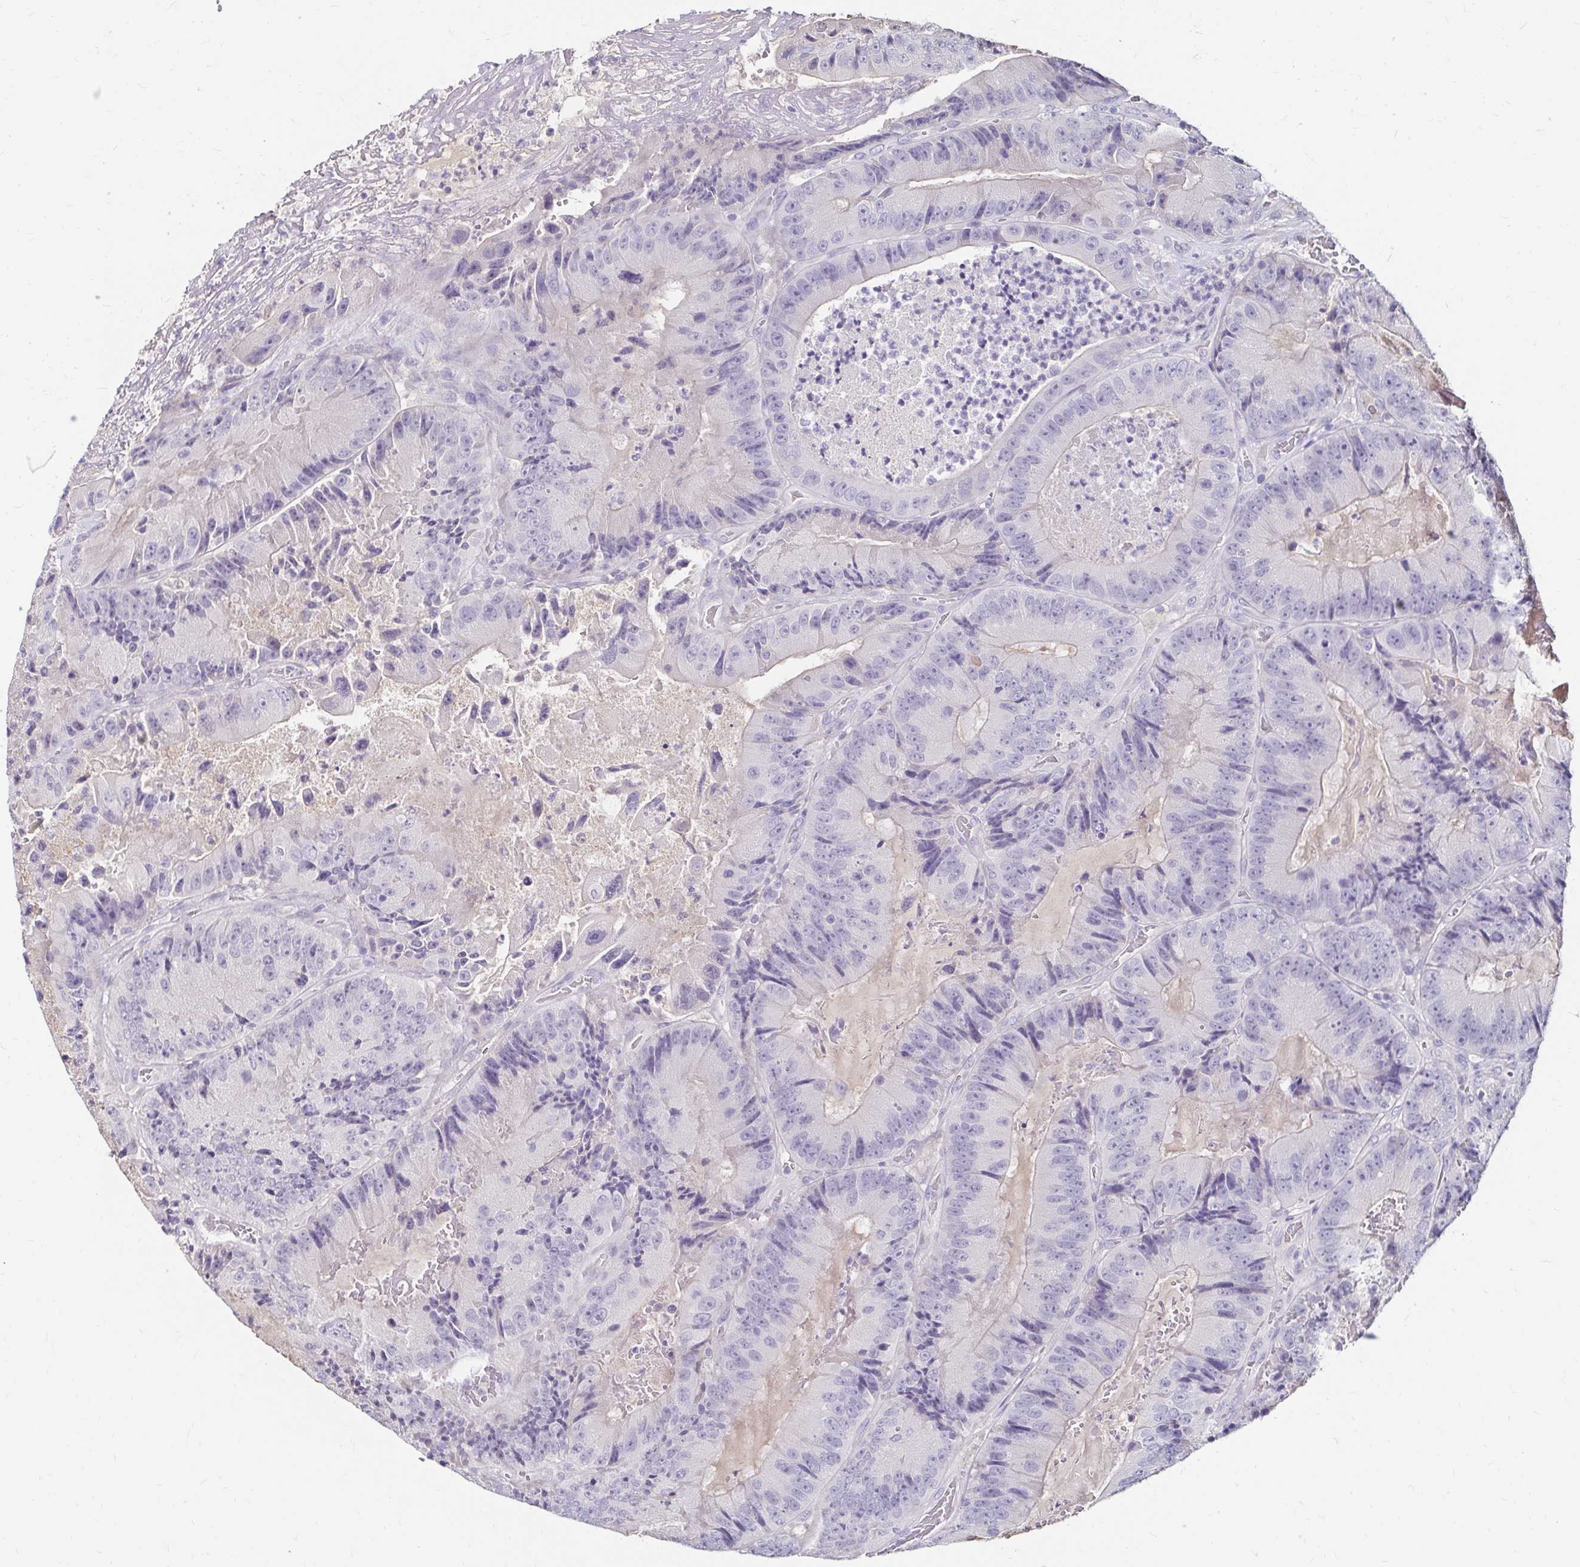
{"staining": {"intensity": "negative", "quantity": "none", "location": "none"}, "tissue": "colorectal cancer", "cell_type": "Tumor cells", "image_type": "cancer", "snomed": [{"axis": "morphology", "description": "Adenocarcinoma, NOS"}, {"axis": "topography", "description": "Colon"}], "caption": "Tumor cells are negative for brown protein staining in colorectal adenocarcinoma.", "gene": "SCG3", "patient": {"sex": "female", "age": 86}}